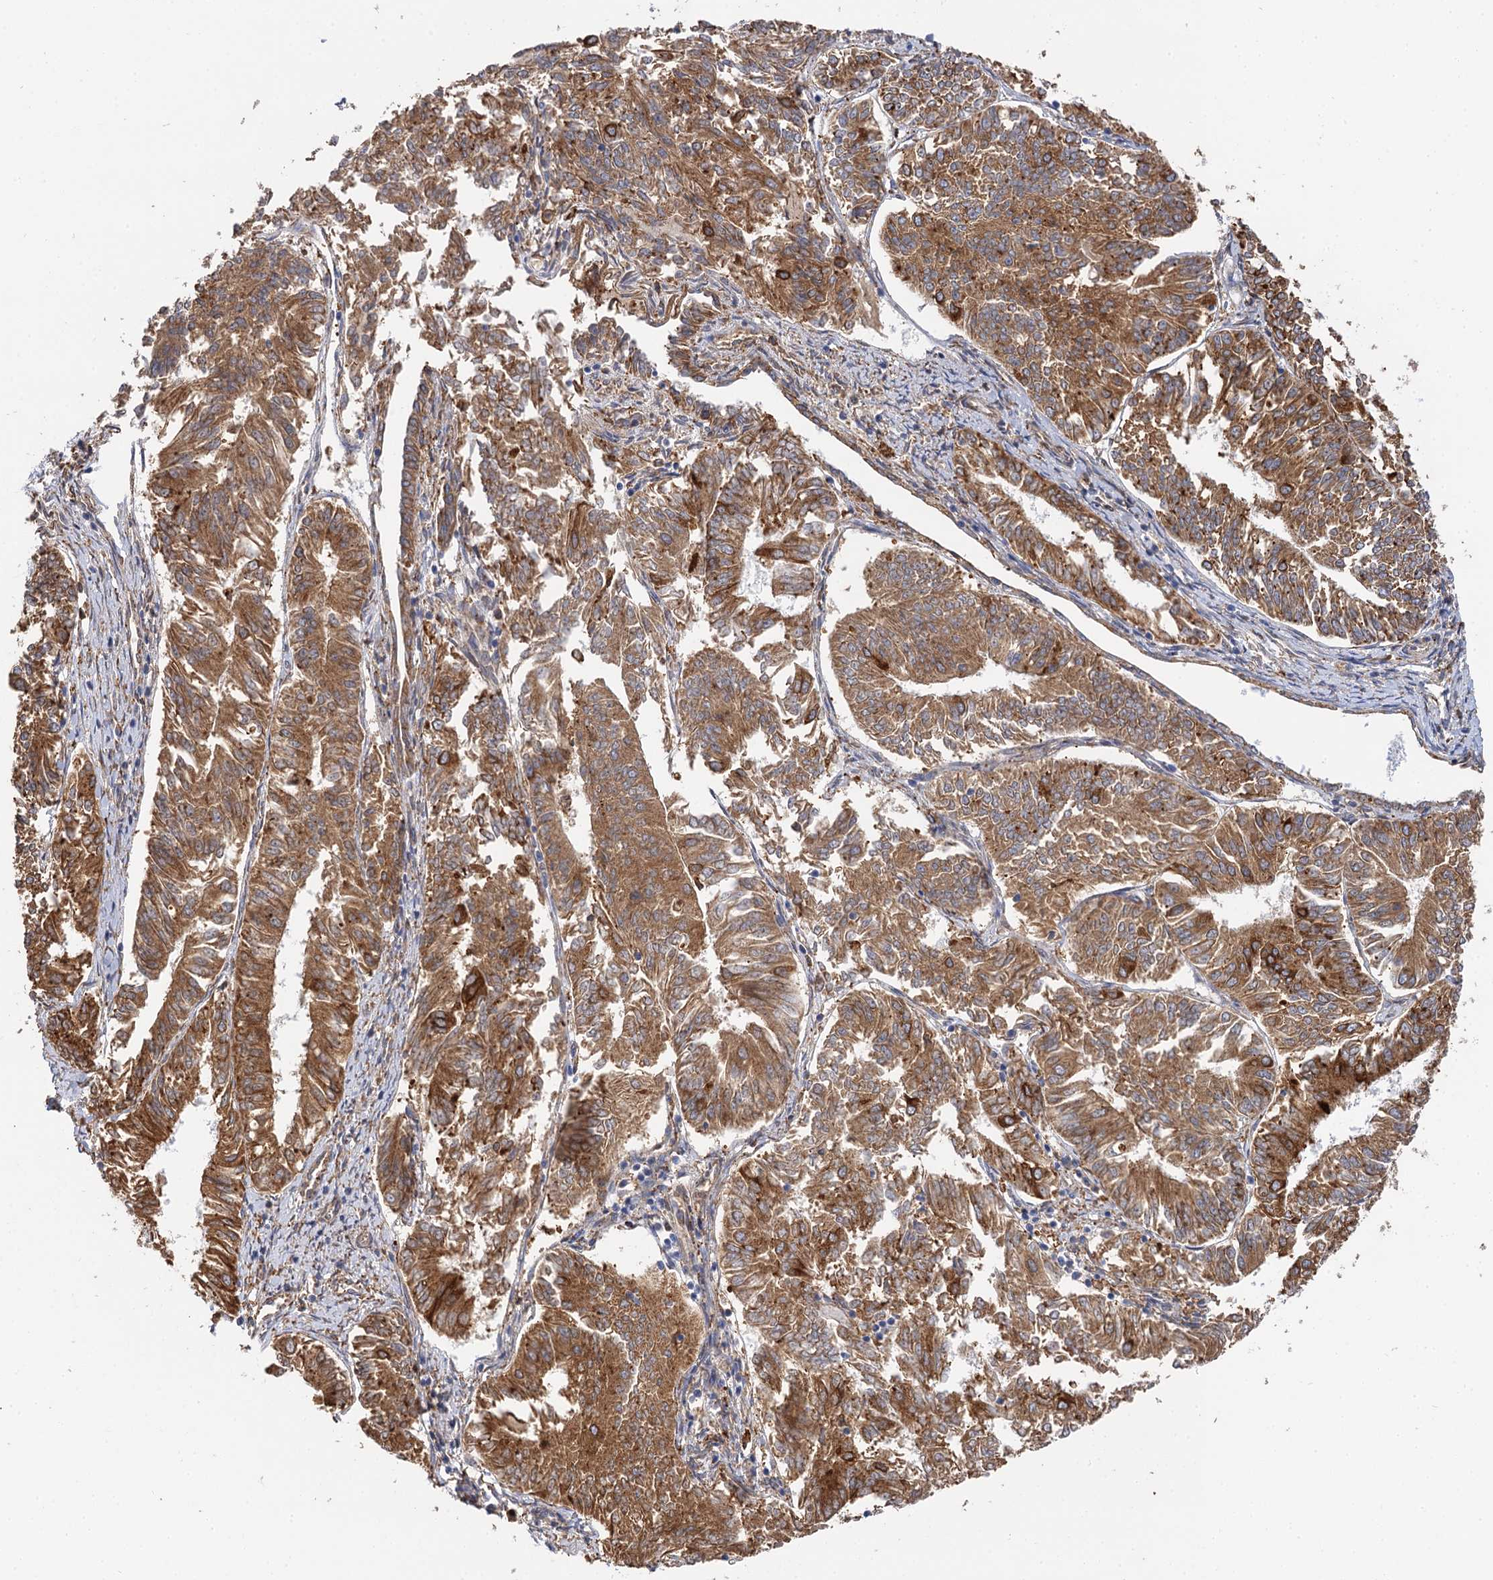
{"staining": {"intensity": "strong", "quantity": ">75%", "location": "cytoplasmic/membranous"}, "tissue": "endometrial cancer", "cell_type": "Tumor cells", "image_type": "cancer", "snomed": [{"axis": "morphology", "description": "Adenocarcinoma, NOS"}, {"axis": "topography", "description": "Endometrium"}], "caption": "This photomicrograph demonstrates immunohistochemistry (IHC) staining of human adenocarcinoma (endometrial), with high strong cytoplasmic/membranous staining in about >75% of tumor cells.", "gene": "PPIP5K2", "patient": {"sex": "female", "age": 58}}